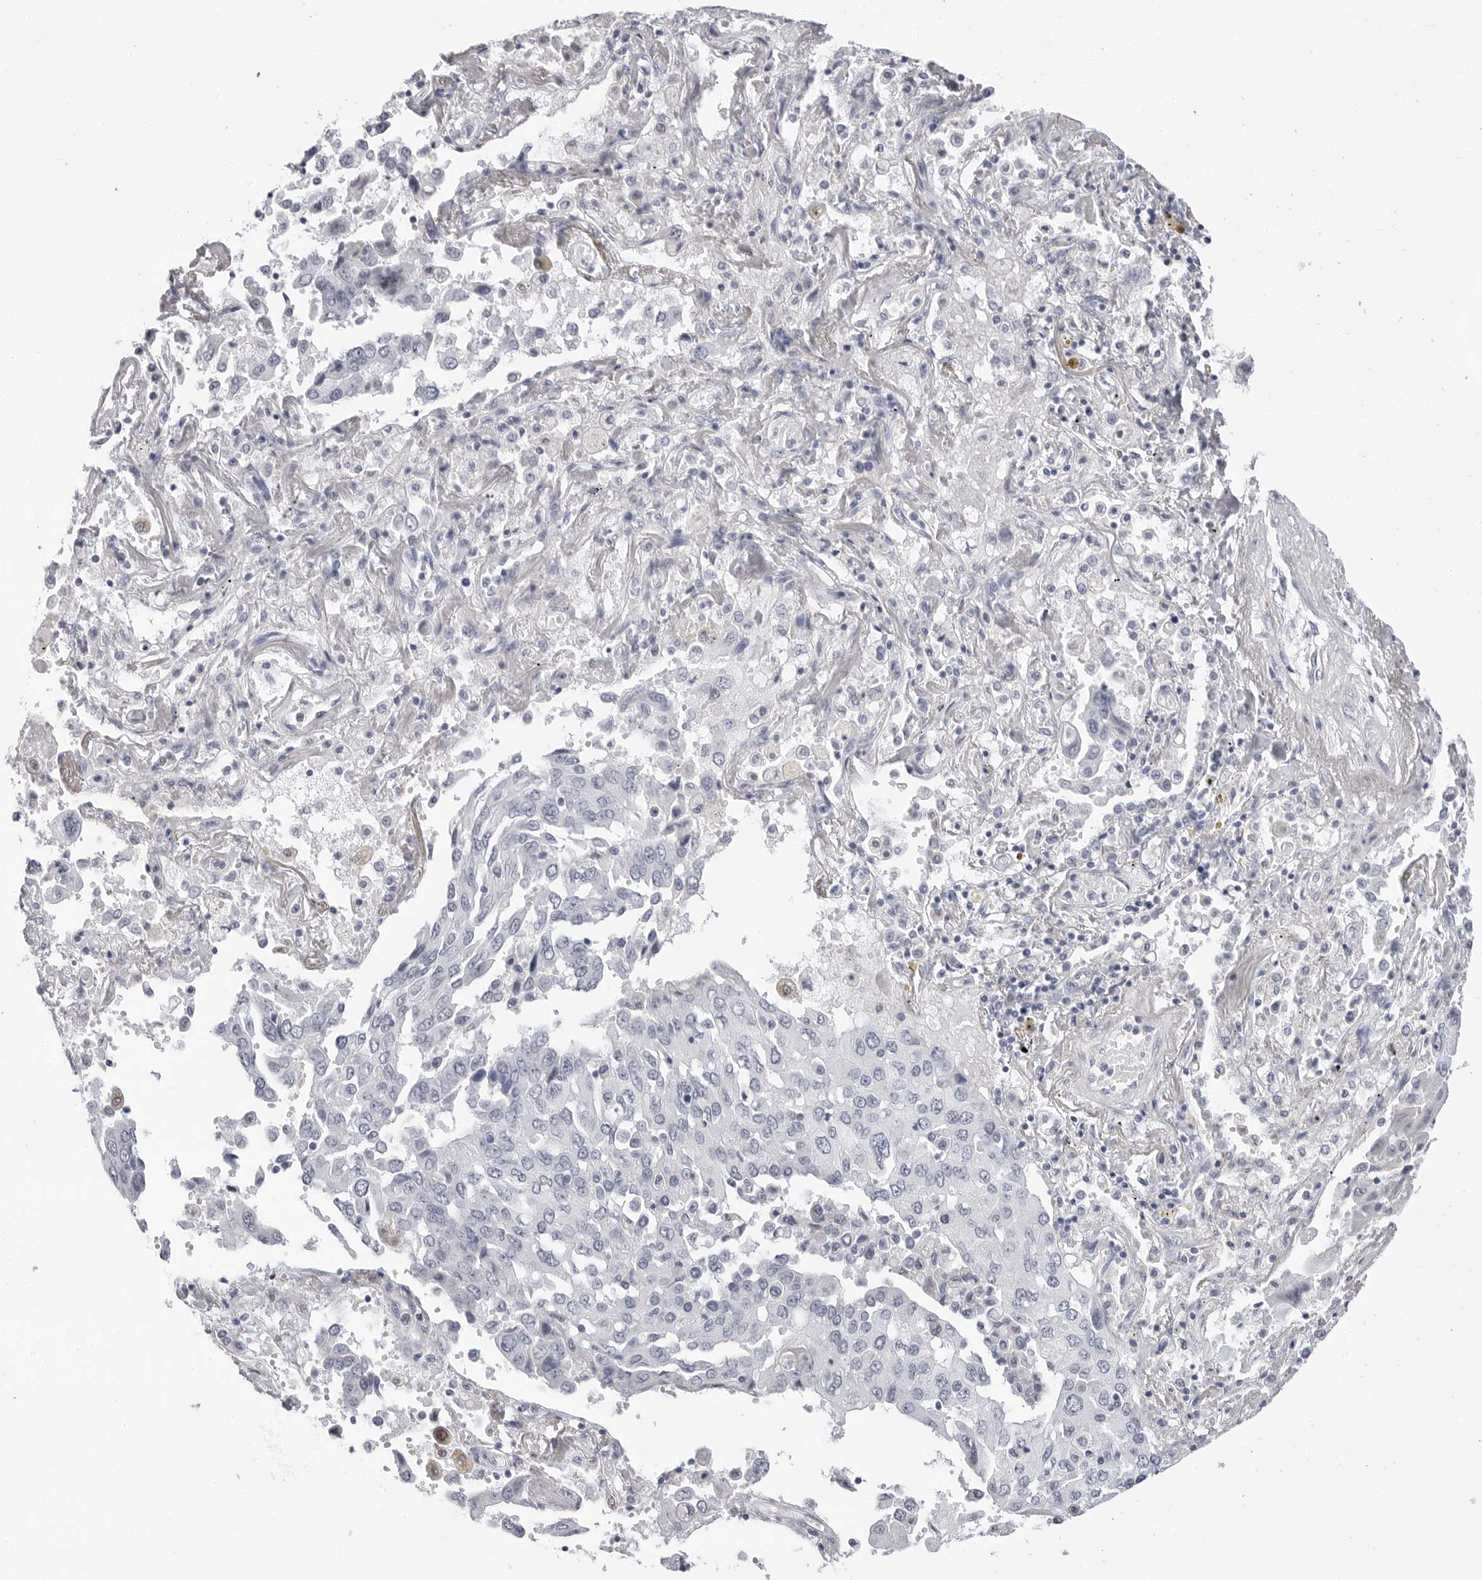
{"staining": {"intensity": "negative", "quantity": "none", "location": "none"}, "tissue": "lung cancer", "cell_type": "Tumor cells", "image_type": "cancer", "snomed": [{"axis": "morphology", "description": "Adenocarcinoma, NOS"}, {"axis": "topography", "description": "Lung"}], "caption": "High magnification brightfield microscopy of lung adenocarcinoma stained with DAB (brown) and counterstained with hematoxylin (blue): tumor cells show no significant positivity. Brightfield microscopy of immunohistochemistry (IHC) stained with DAB (3,3'-diaminobenzidine) (brown) and hematoxylin (blue), captured at high magnification.", "gene": "ERICH3", "patient": {"sex": "female", "age": 65}}